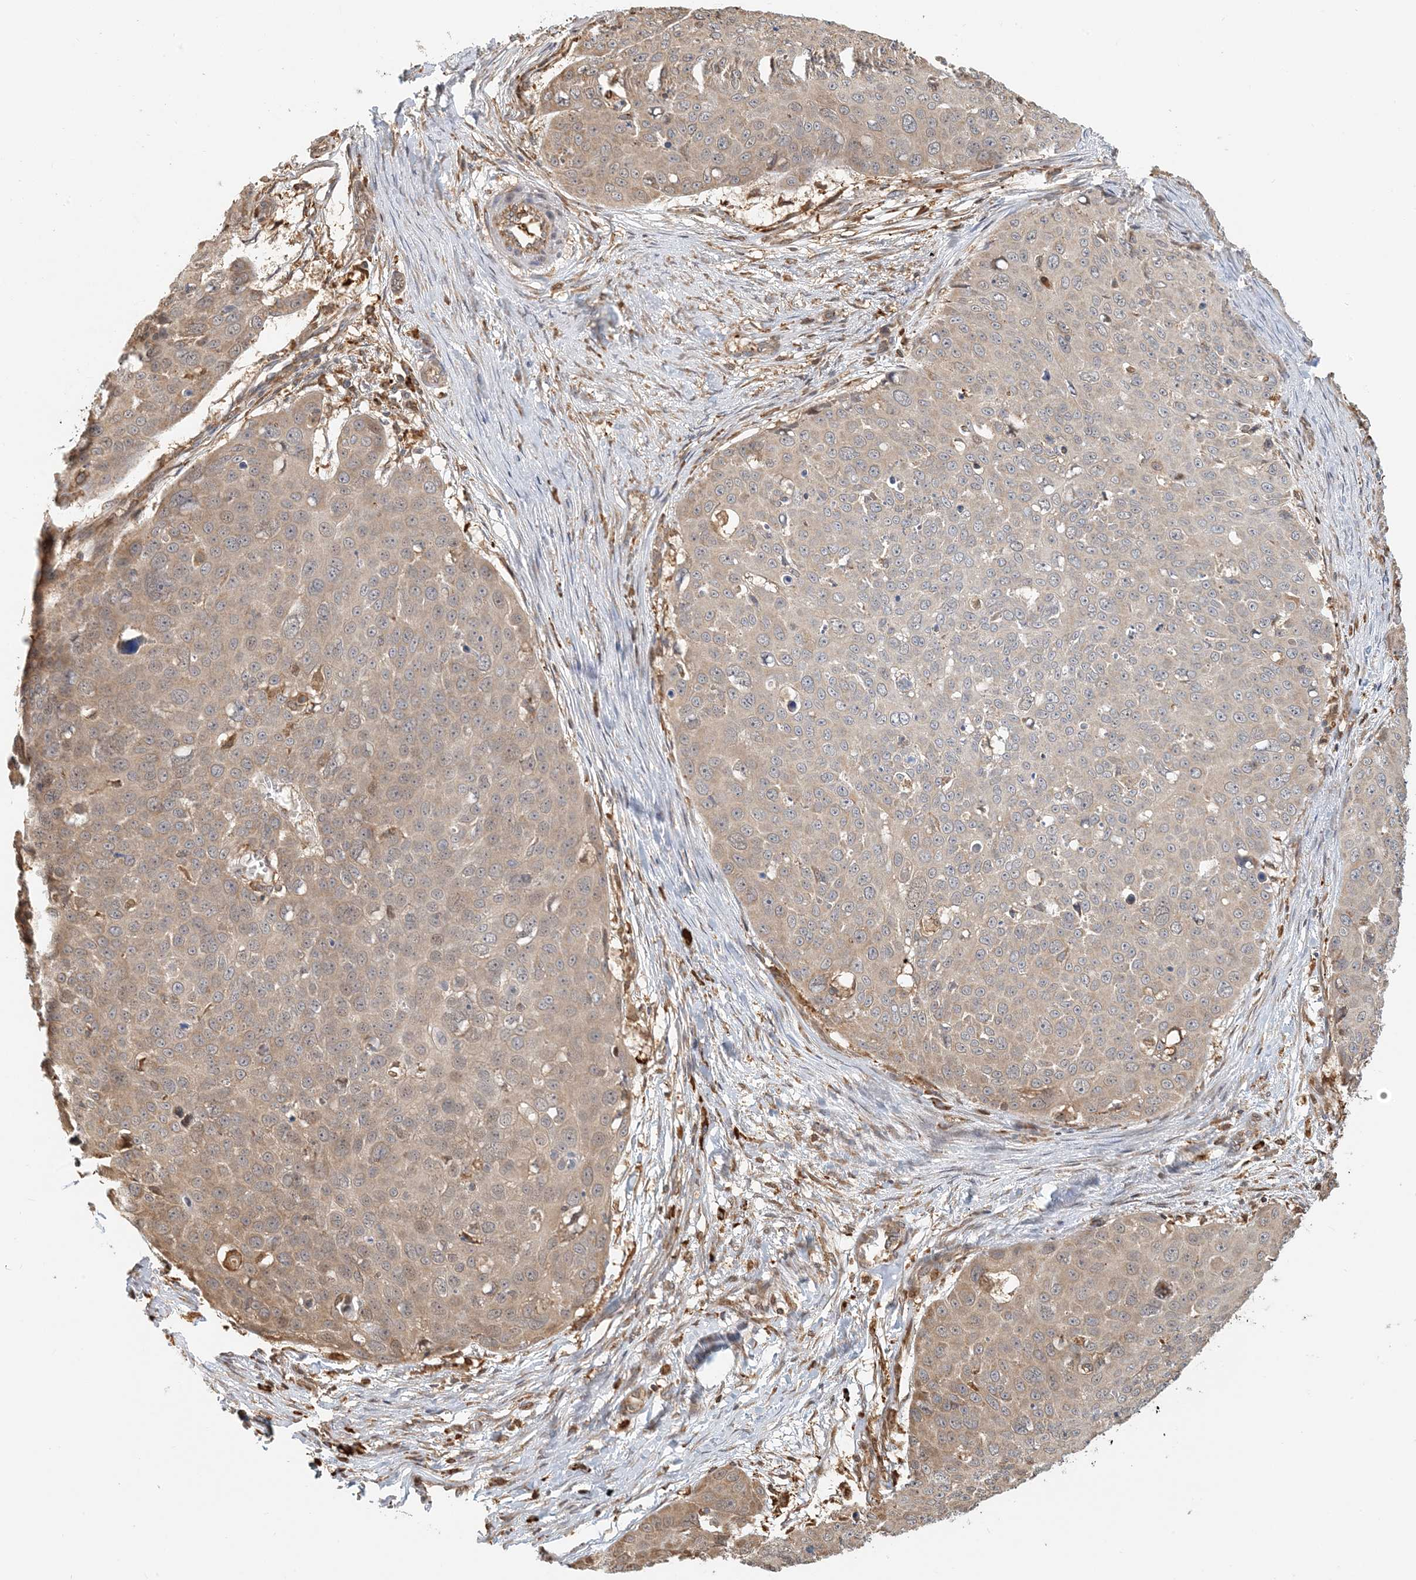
{"staining": {"intensity": "weak", "quantity": "25%-75%", "location": "cytoplasmic/membranous"}, "tissue": "skin cancer", "cell_type": "Tumor cells", "image_type": "cancer", "snomed": [{"axis": "morphology", "description": "Squamous cell carcinoma, NOS"}, {"axis": "topography", "description": "Skin"}], "caption": "Tumor cells exhibit weak cytoplasmic/membranous staining in approximately 25%-75% of cells in skin cancer.", "gene": "HNMT", "patient": {"sex": "male", "age": 71}}